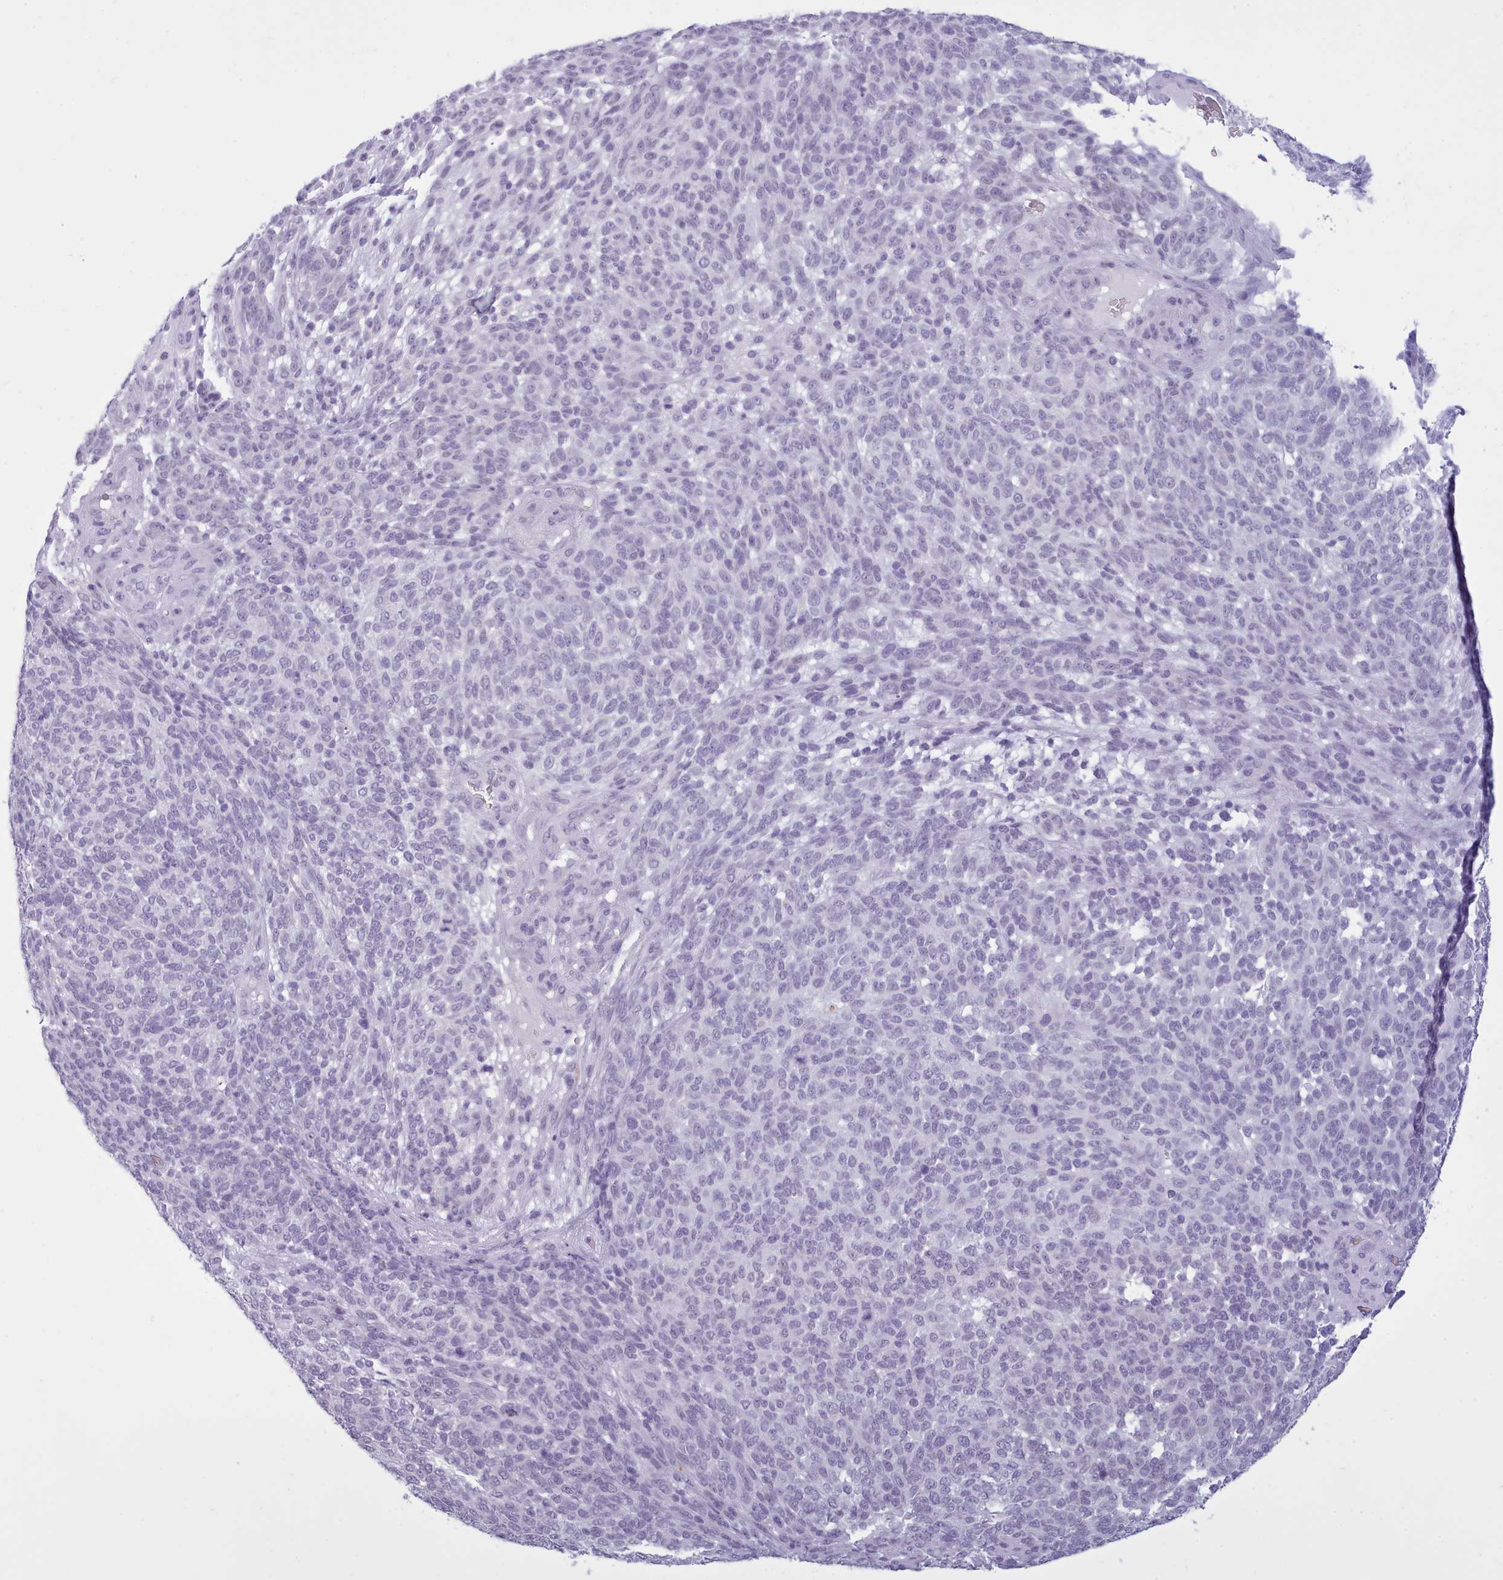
{"staining": {"intensity": "negative", "quantity": "none", "location": "none"}, "tissue": "melanoma", "cell_type": "Tumor cells", "image_type": "cancer", "snomed": [{"axis": "morphology", "description": "Malignant melanoma, NOS"}, {"axis": "topography", "description": "Skin"}], "caption": "The histopathology image reveals no staining of tumor cells in melanoma.", "gene": "FBXO48", "patient": {"sex": "male", "age": 49}}